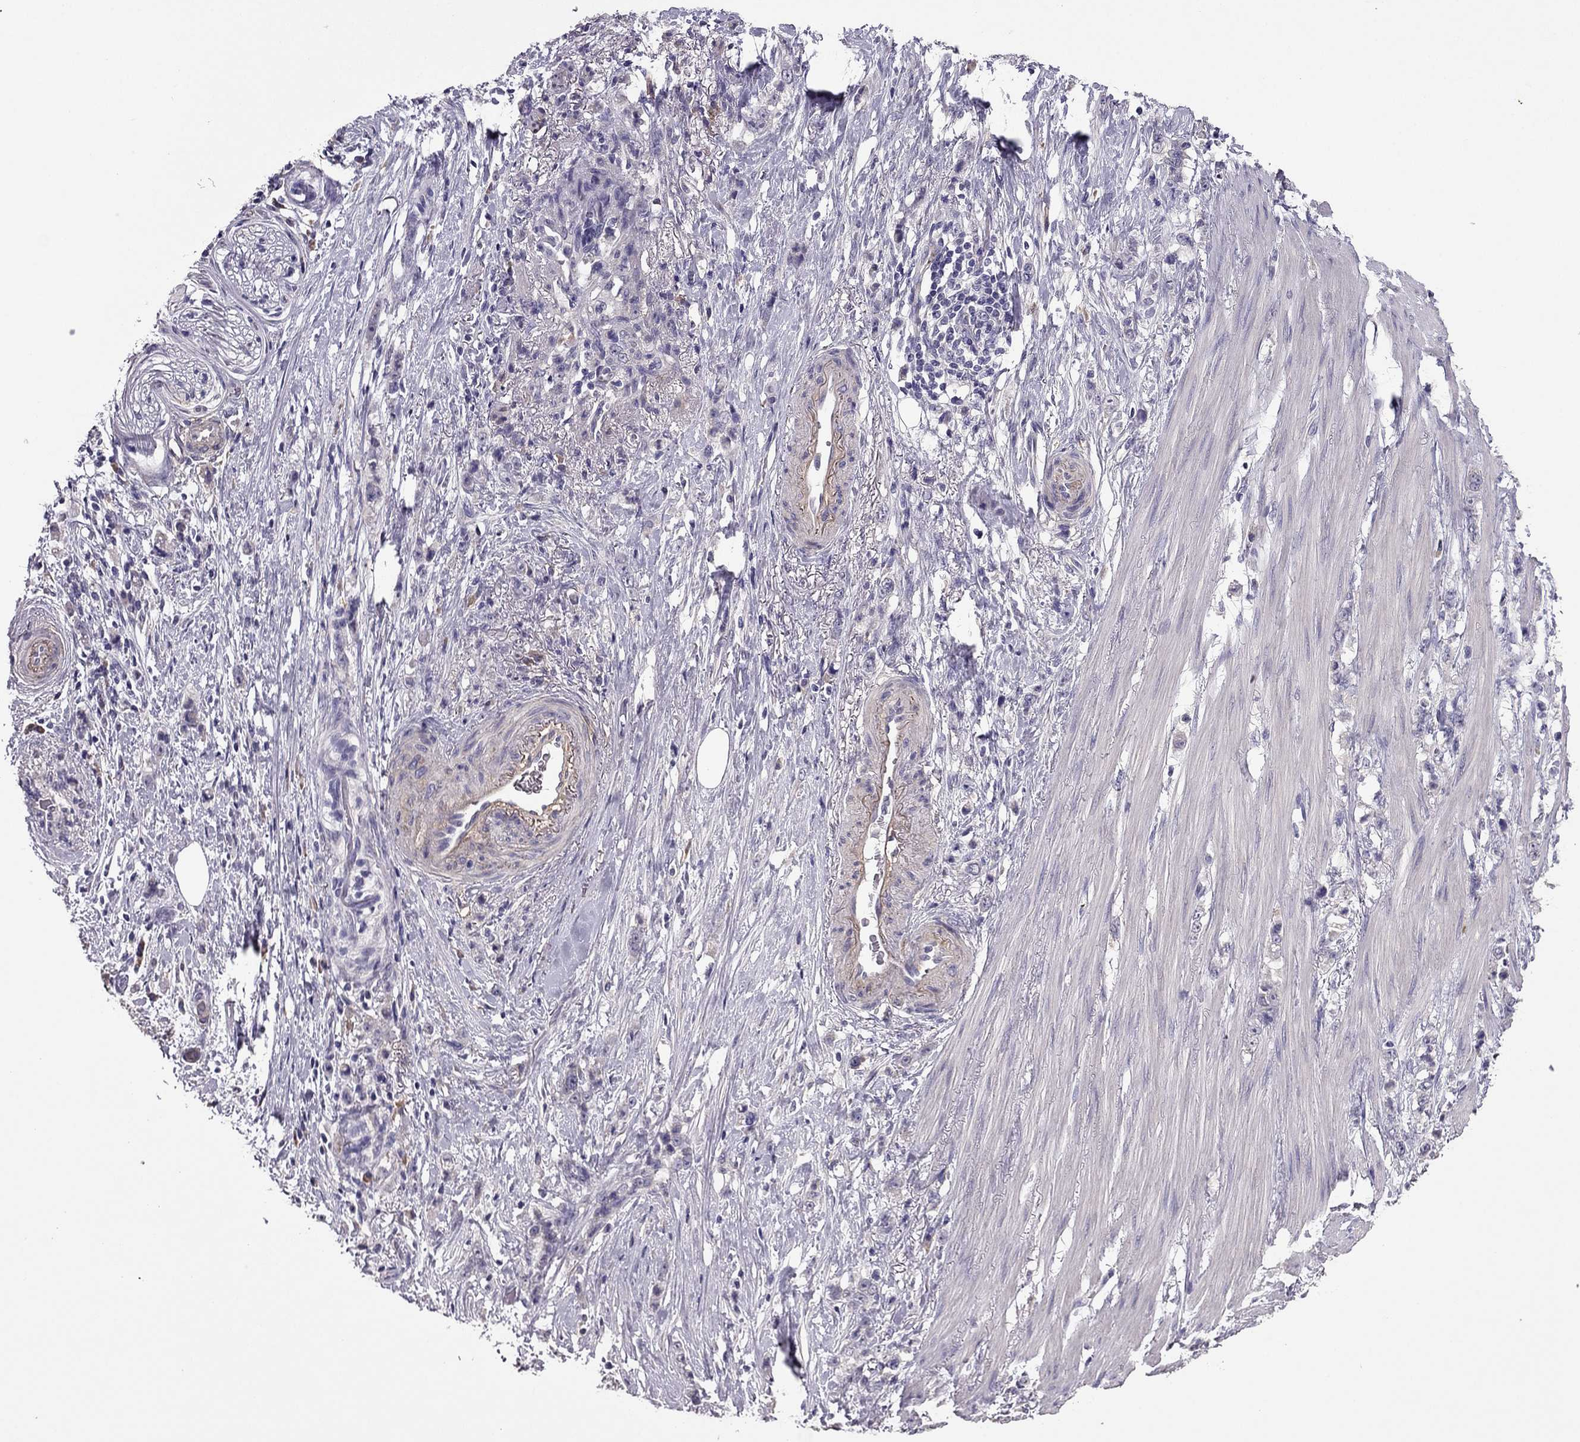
{"staining": {"intensity": "negative", "quantity": "none", "location": "none"}, "tissue": "stomach cancer", "cell_type": "Tumor cells", "image_type": "cancer", "snomed": [{"axis": "morphology", "description": "Adenocarcinoma, NOS"}, {"axis": "topography", "description": "Stomach, lower"}], "caption": "A high-resolution photomicrograph shows immunohistochemistry staining of stomach cancer, which reveals no significant positivity in tumor cells. (DAB immunohistochemistry (IHC) with hematoxylin counter stain).", "gene": "CDH9", "patient": {"sex": "male", "age": 88}}